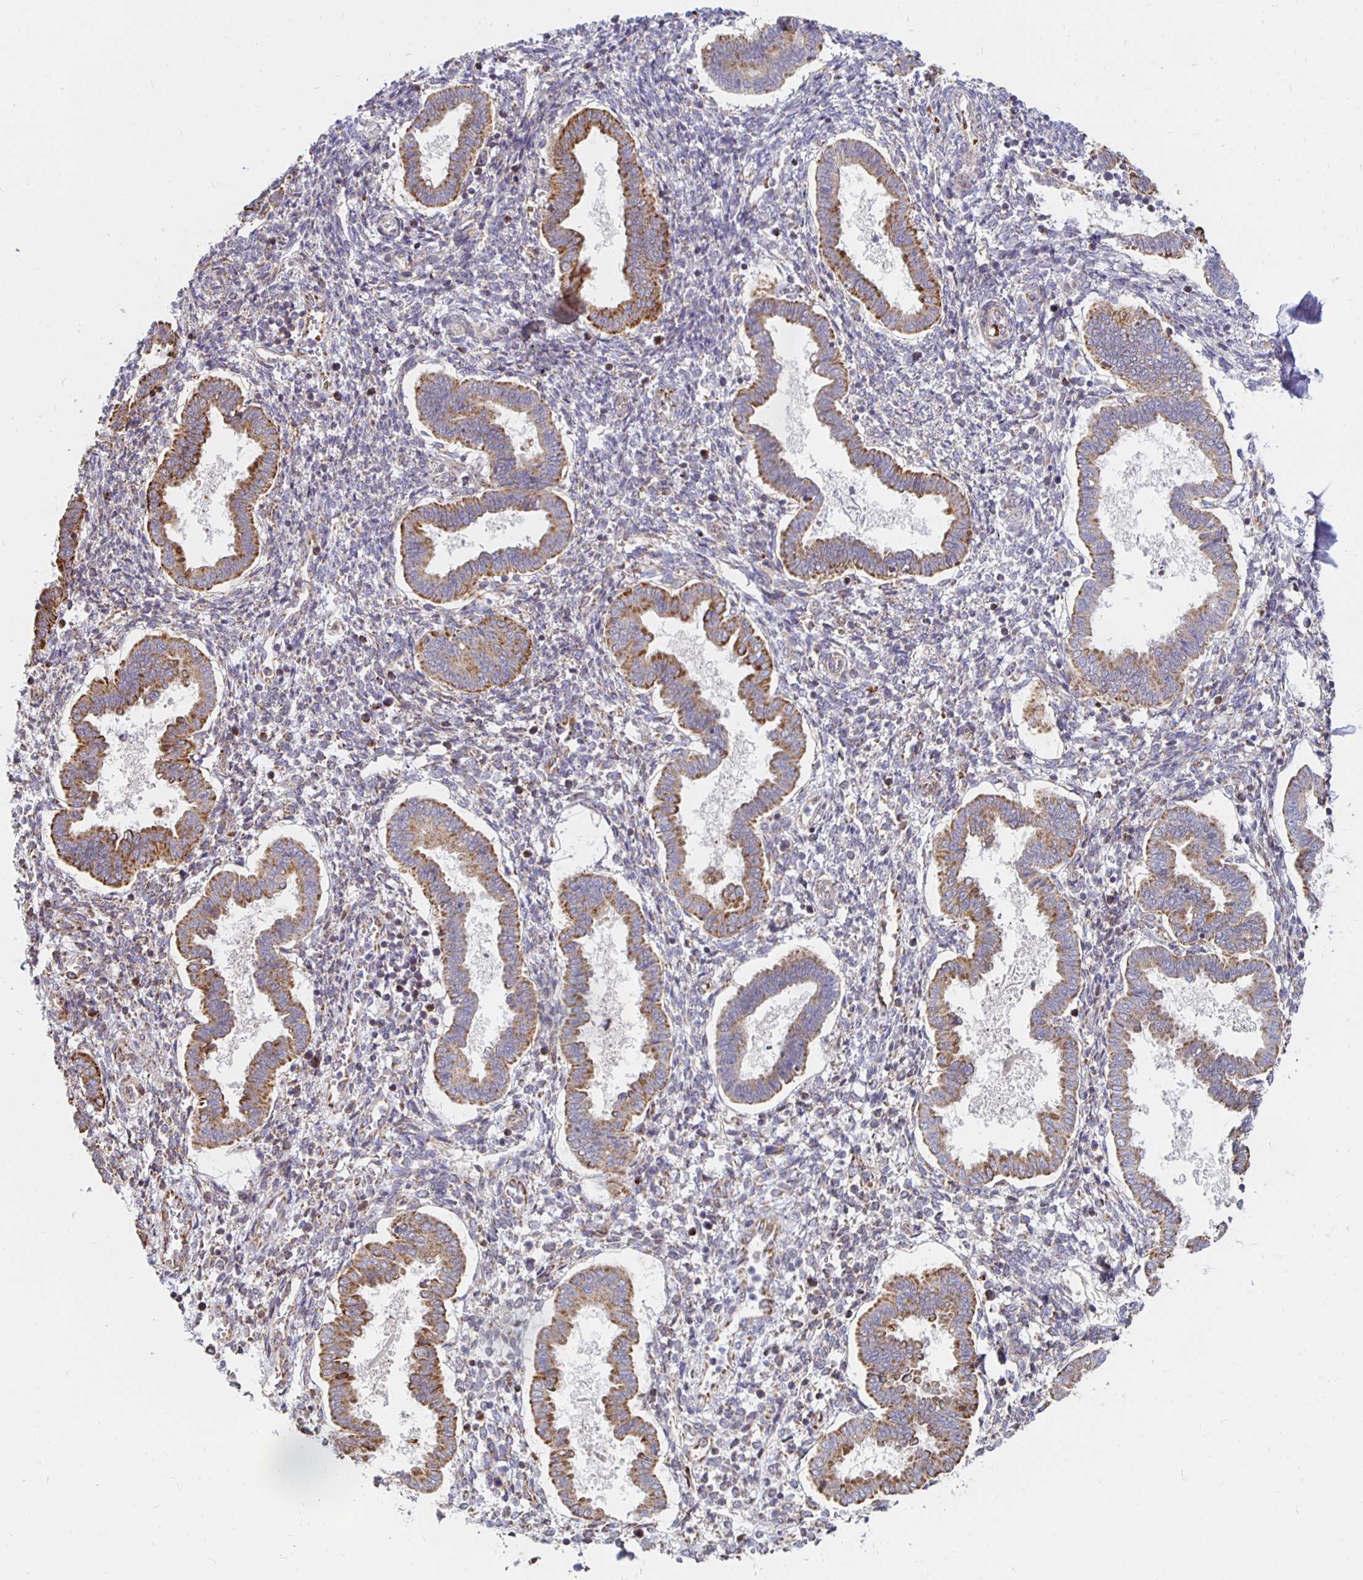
{"staining": {"intensity": "weak", "quantity": "<25%", "location": "cytoplasmic/membranous"}, "tissue": "endometrium", "cell_type": "Cells in endometrial stroma", "image_type": "normal", "snomed": [{"axis": "morphology", "description": "Normal tissue, NOS"}, {"axis": "topography", "description": "Endometrium"}], "caption": "Cells in endometrial stroma show no significant protein positivity in benign endometrium. (DAB immunohistochemistry, high magnification).", "gene": "MRPL28", "patient": {"sex": "female", "age": 24}}